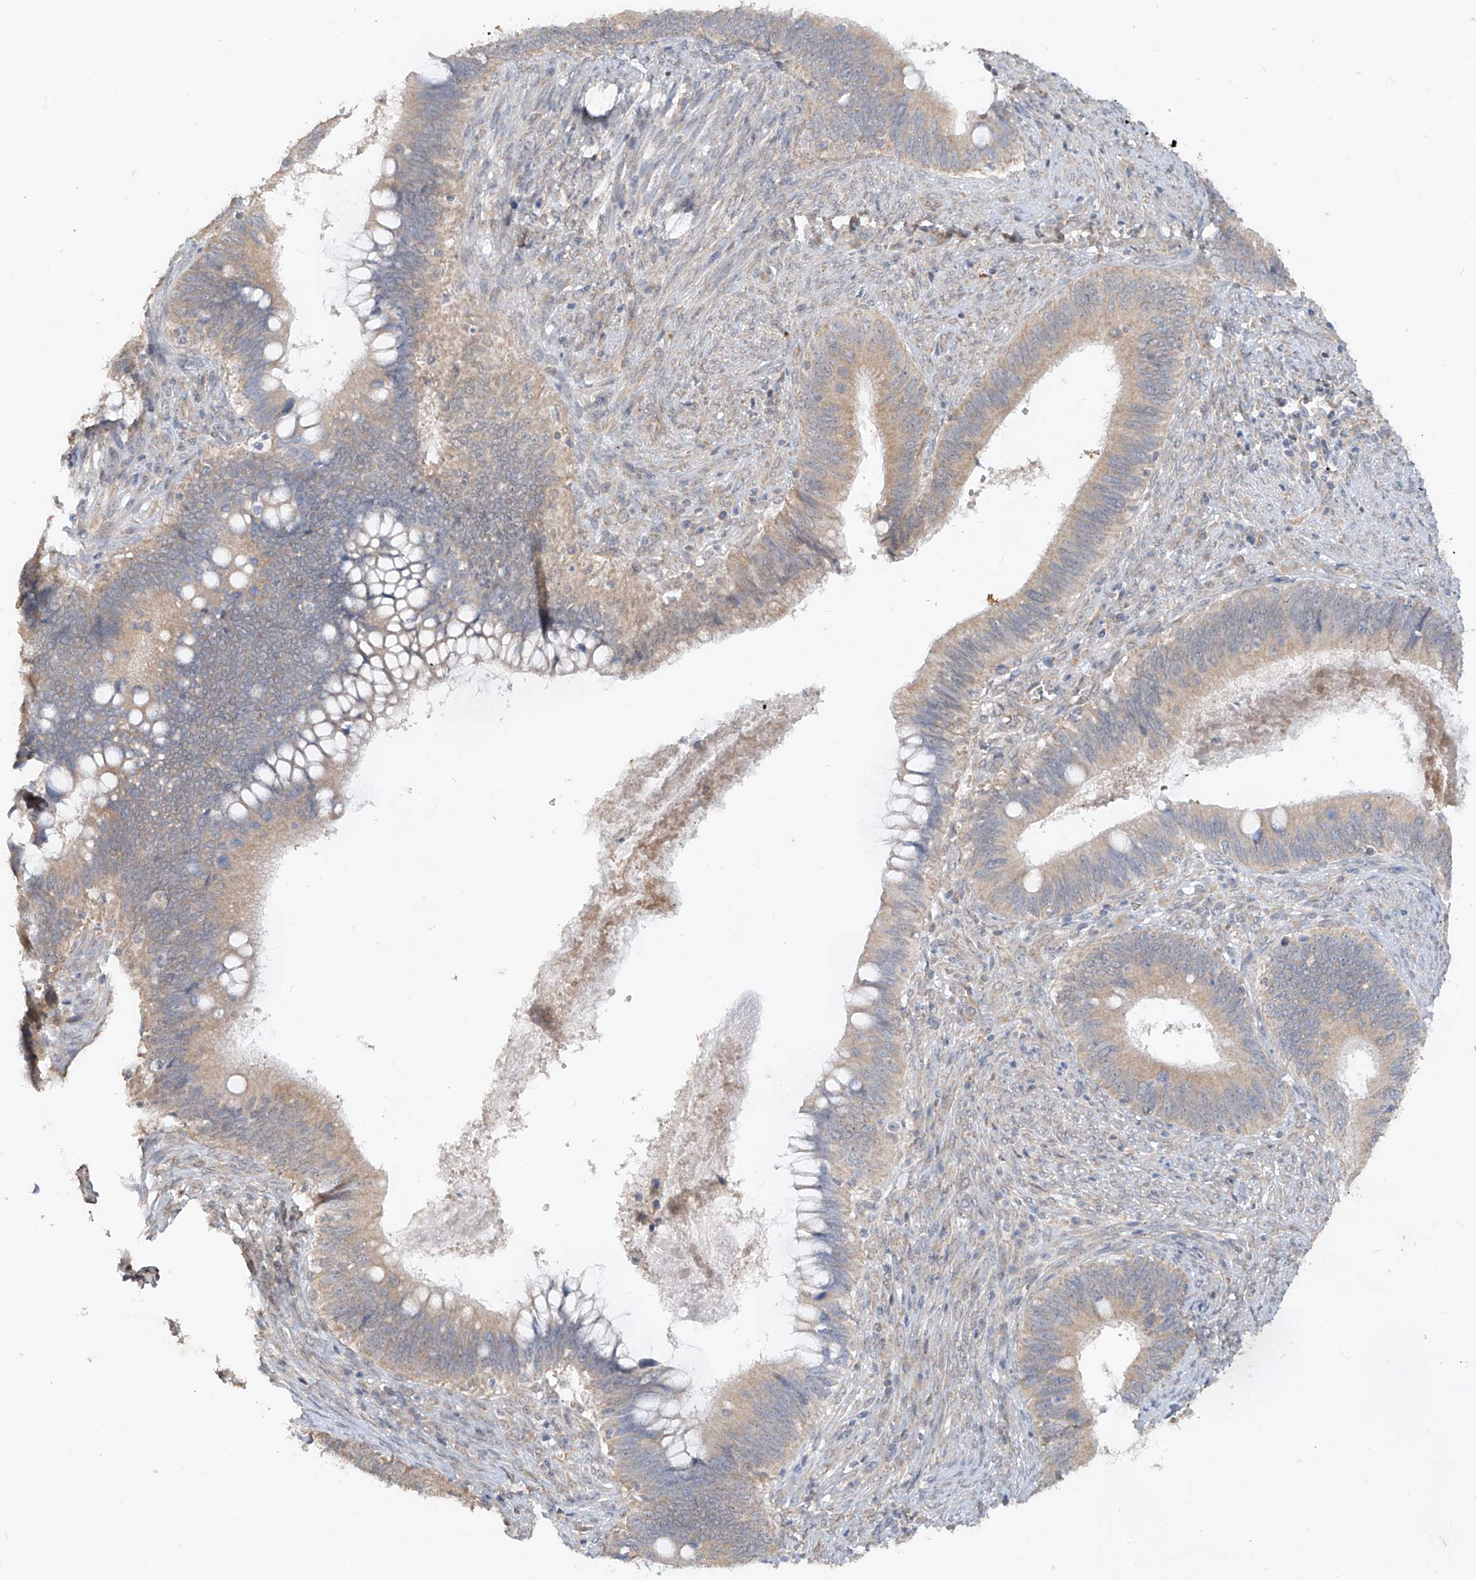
{"staining": {"intensity": "weak", "quantity": ">75%", "location": "cytoplasmic/membranous"}, "tissue": "cervical cancer", "cell_type": "Tumor cells", "image_type": "cancer", "snomed": [{"axis": "morphology", "description": "Adenocarcinoma, NOS"}, {"axis": "topography", "description": "Cervix"}], "caption": "The histopathology image exhibits staining of cervical cancer, revealing weak cytoplasmic/membranous protein staining (brown color) within tumor cells. (Brightfield microscopy of DAB IHC at high magnification).", "gene": "MTUS2", "patient": {"sex": "female", "age": 42}}